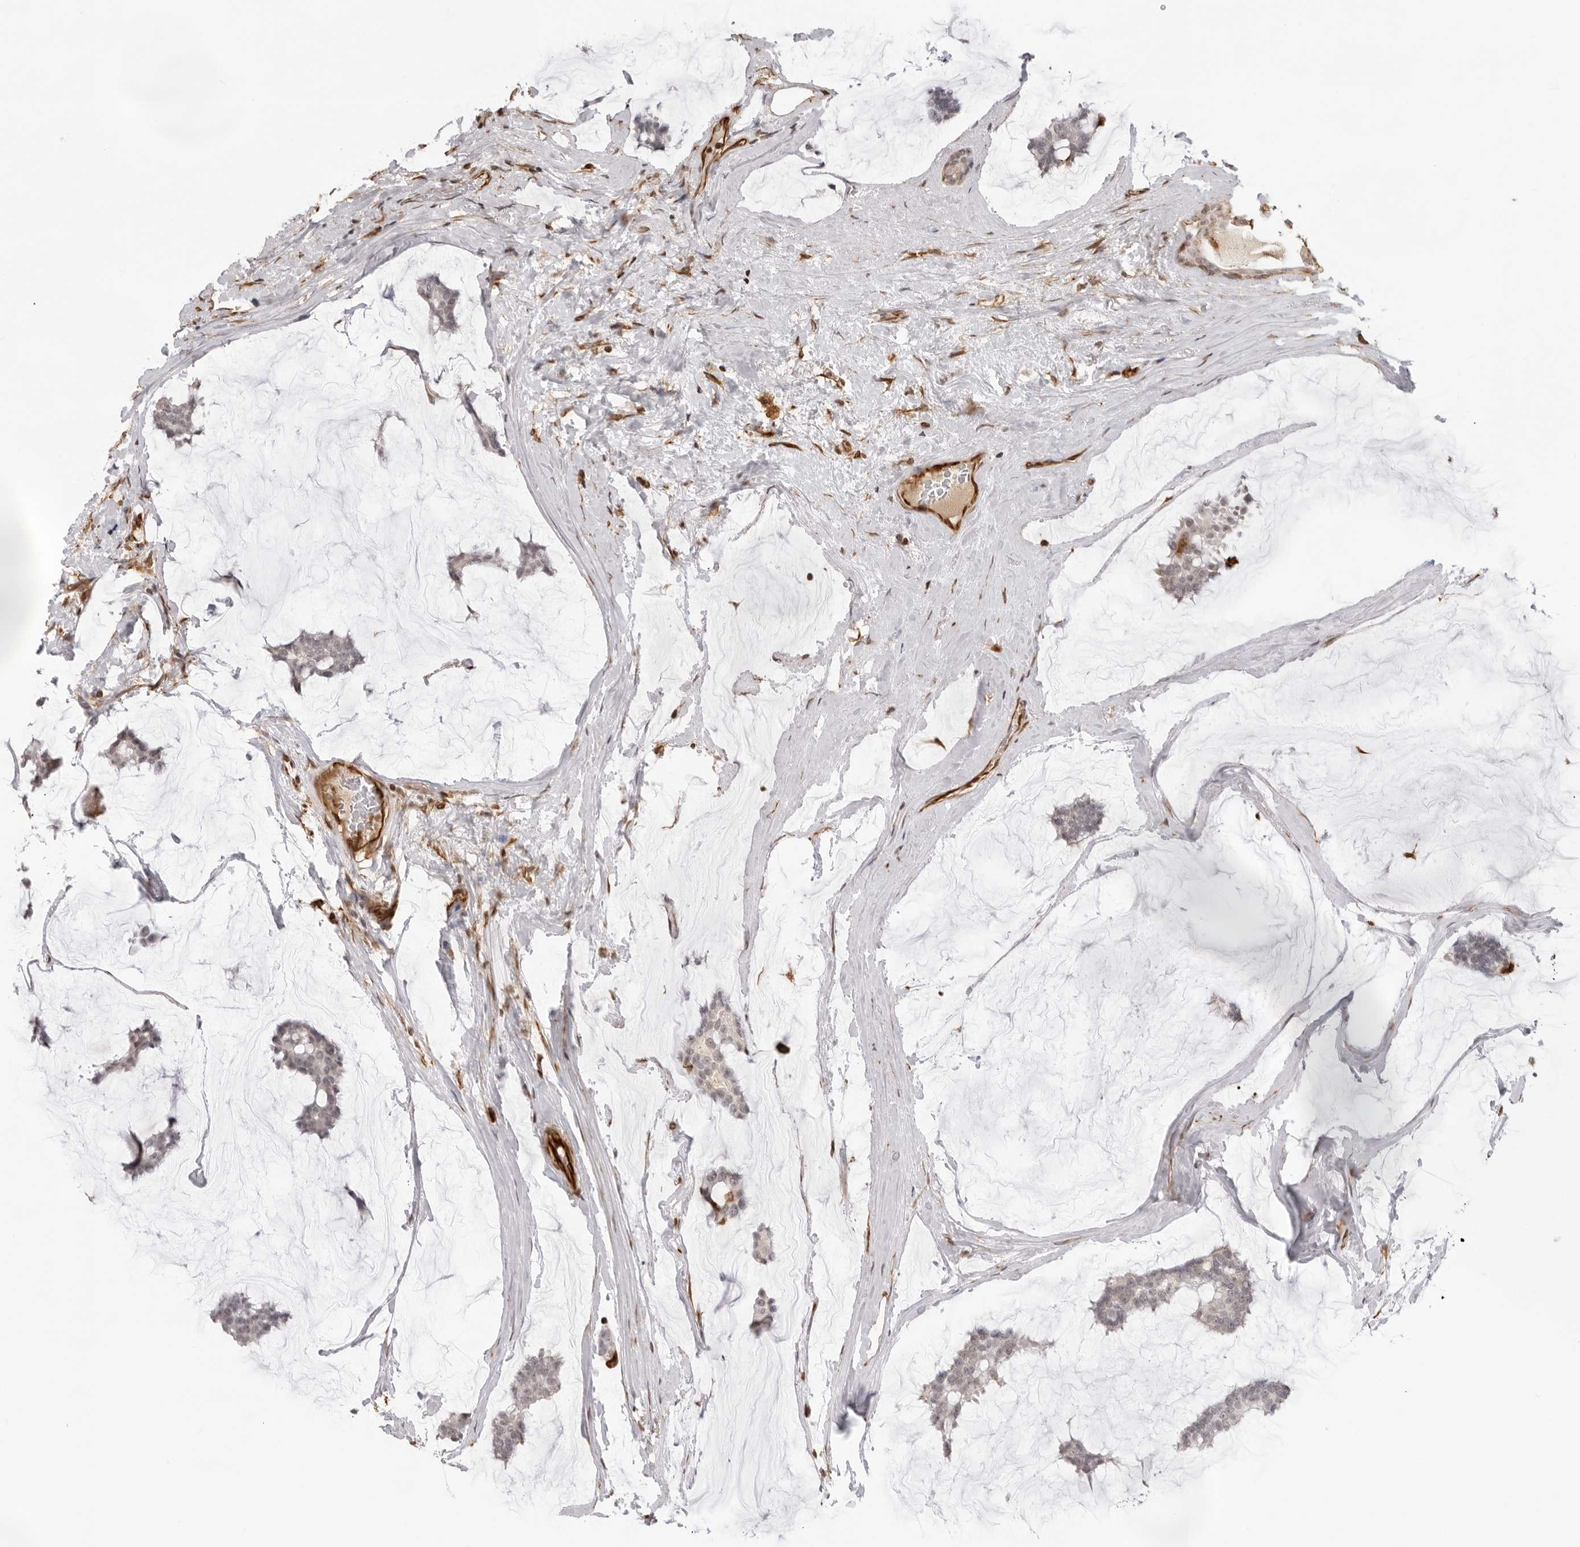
{"staining": {"intensity": "negative", "quantity": "none", "location": "none"}, "tissue": "breast cancer", "cell_type": "Tumor cells", "image_type": "cancer", "snomed": [{"axis": "morphology", "description": "Duct carcinoma"}, {"axis": "topography", "description": "Breast"}], "caption": "The immunohistochemistry photomicrograph has no significant expression in tumor cells of intraductal carcinoma (breast) tissue.", "gene": "DYNLT5", "patient": {"sex": "female", "age": 93}}